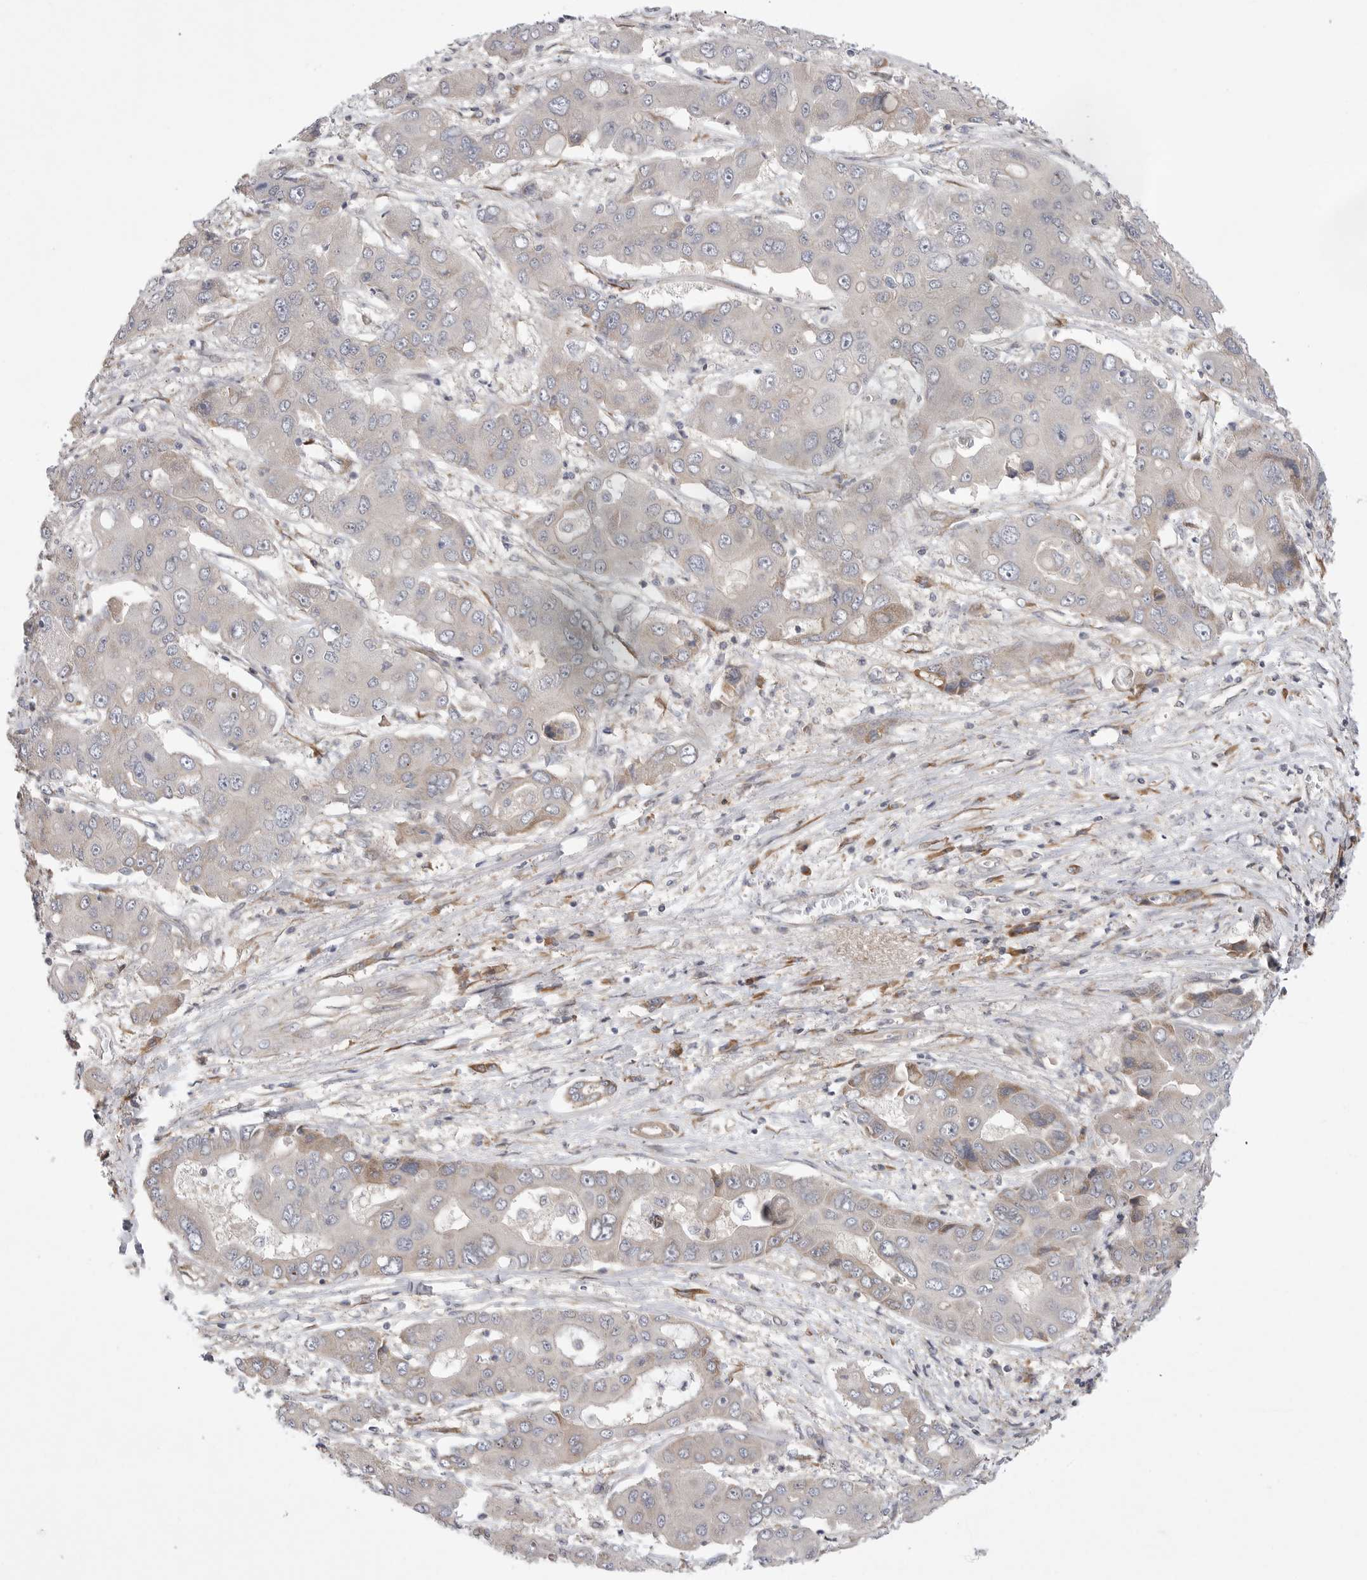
{"staining": {"intensity": "negative", "quantity": "none", "location": "none"}, "tissue": "liver cancer", "cell_type": "Tumor cells", "image_type": "cancer", "snomed": [{"axis": "morphology", "description": "Cholangiocarcinoma"}, {"axis": "topography", "description": "Liver"}], "caption": "This is a image of IHC staining of cholangiocarcinoma (liver), which shows no staining in tumor cells.", "gene": "FBXO43", "patient": {"sex": "male", "age": 67}}